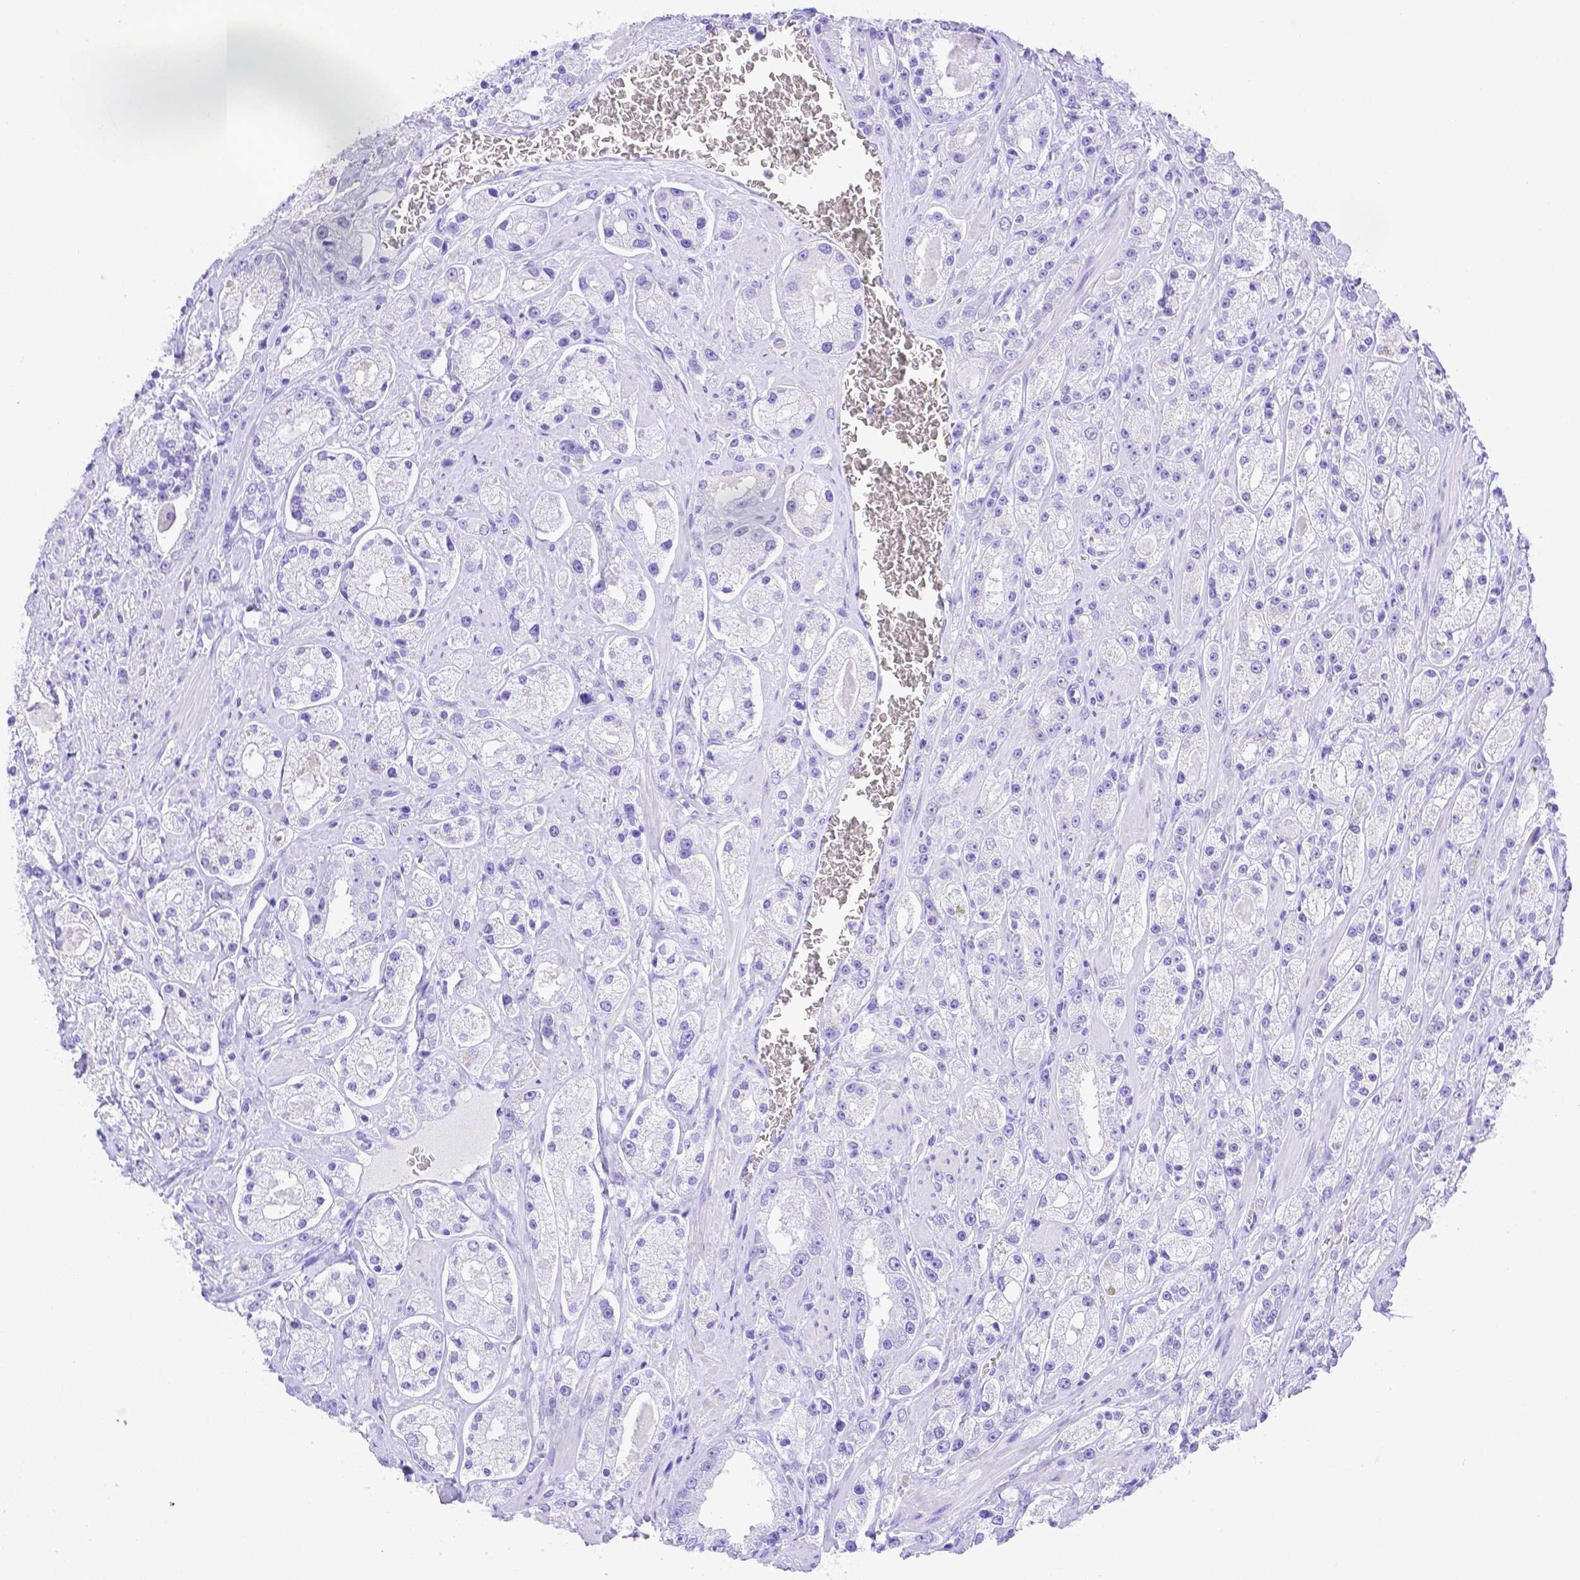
{"staining": {"intensity": "negative", "quantity": "none", "location": "none"}, "tissue": "prostate cancer", "cell_type": "Tumor cells", "image_type": "cancer", "snomed": [{"axis": "morphology", "description": "Adenocarcinoma, High grade"}, {"axis": "topography", "description": "Prostate"}], "caption": "Tumor cells are negative for protein expression in human prostate cancer.", "gene": "SMR3A", "patient": {"sex": "male", "age": 67}}